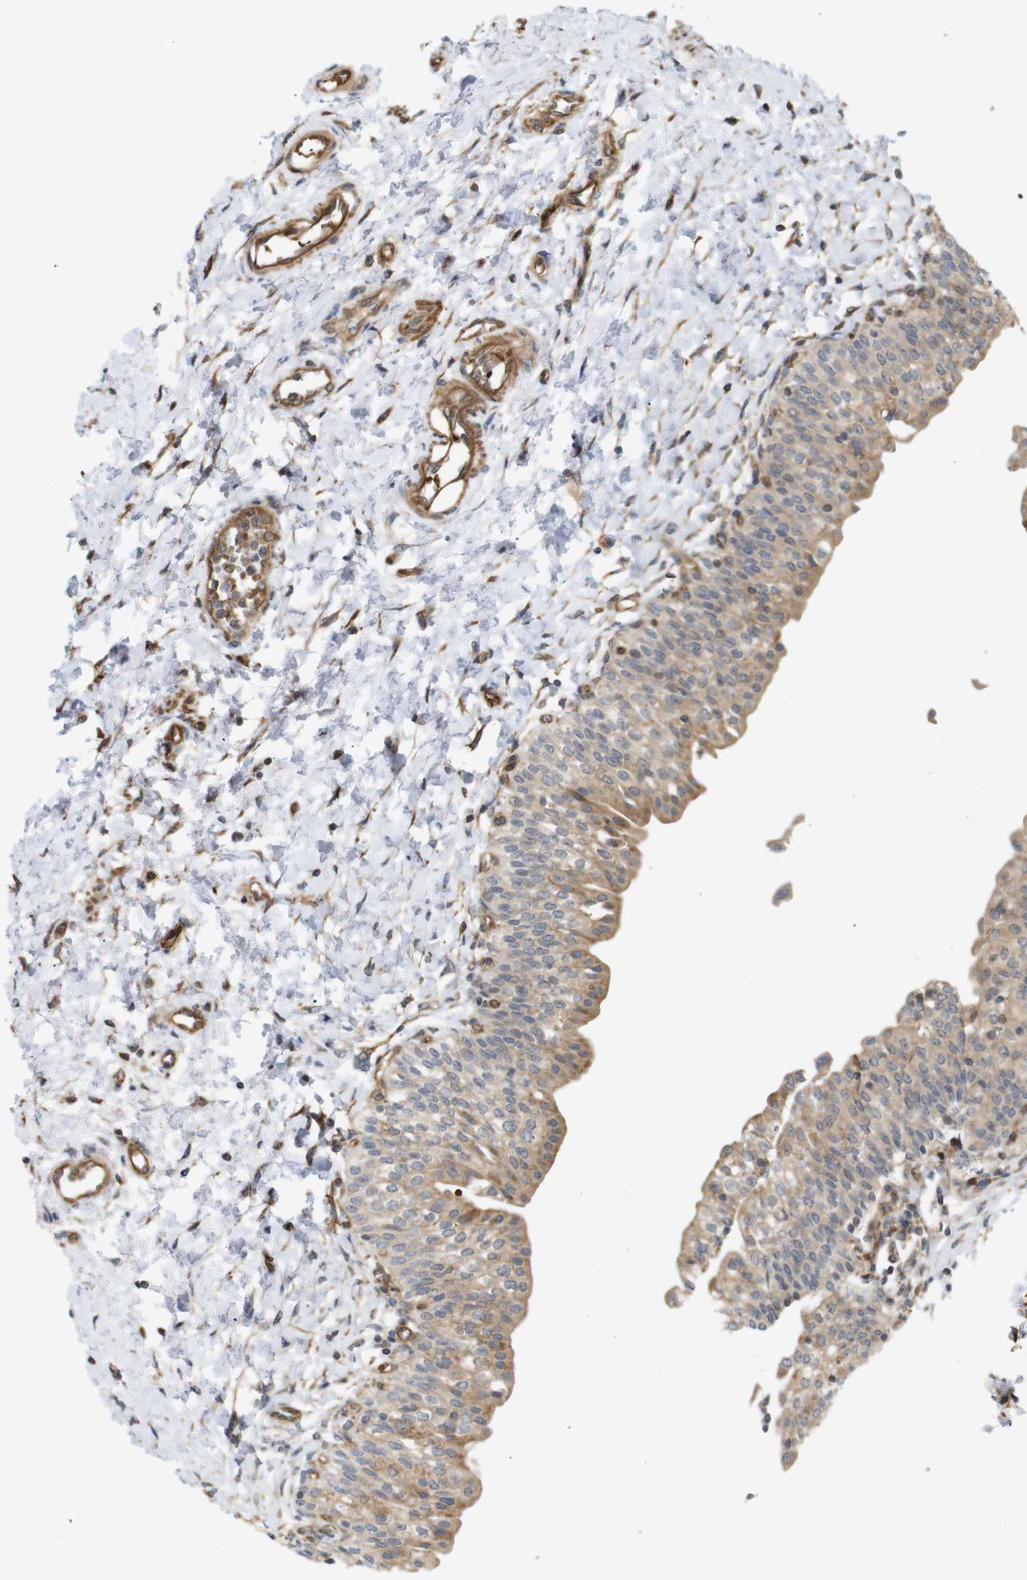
{"staining": {"intensity": "moderate", "quantity": ">75%", "location": "cytoplasmic/membranous"}, "tissue": "urinary bladder", "cell_type": "Urothelial cells", "image_type": "normal", "snomed": [{"axis": "morphology", "description": "Normal tissue, NOS"}, {"axis": "topography", "description": "Urinary bladder"}], "caption": "High-magnification brightfield microscopy of unremarkable urinary bladder stained with DAB (brown) and counterstained with hematoxylin (blue). urothelial cells exhibit moderate cytoplasmic/membranous staining is present in approximately>75% of cells.", "gene": "RPTOR", "patient": {"sex": "male", "age": 55}}